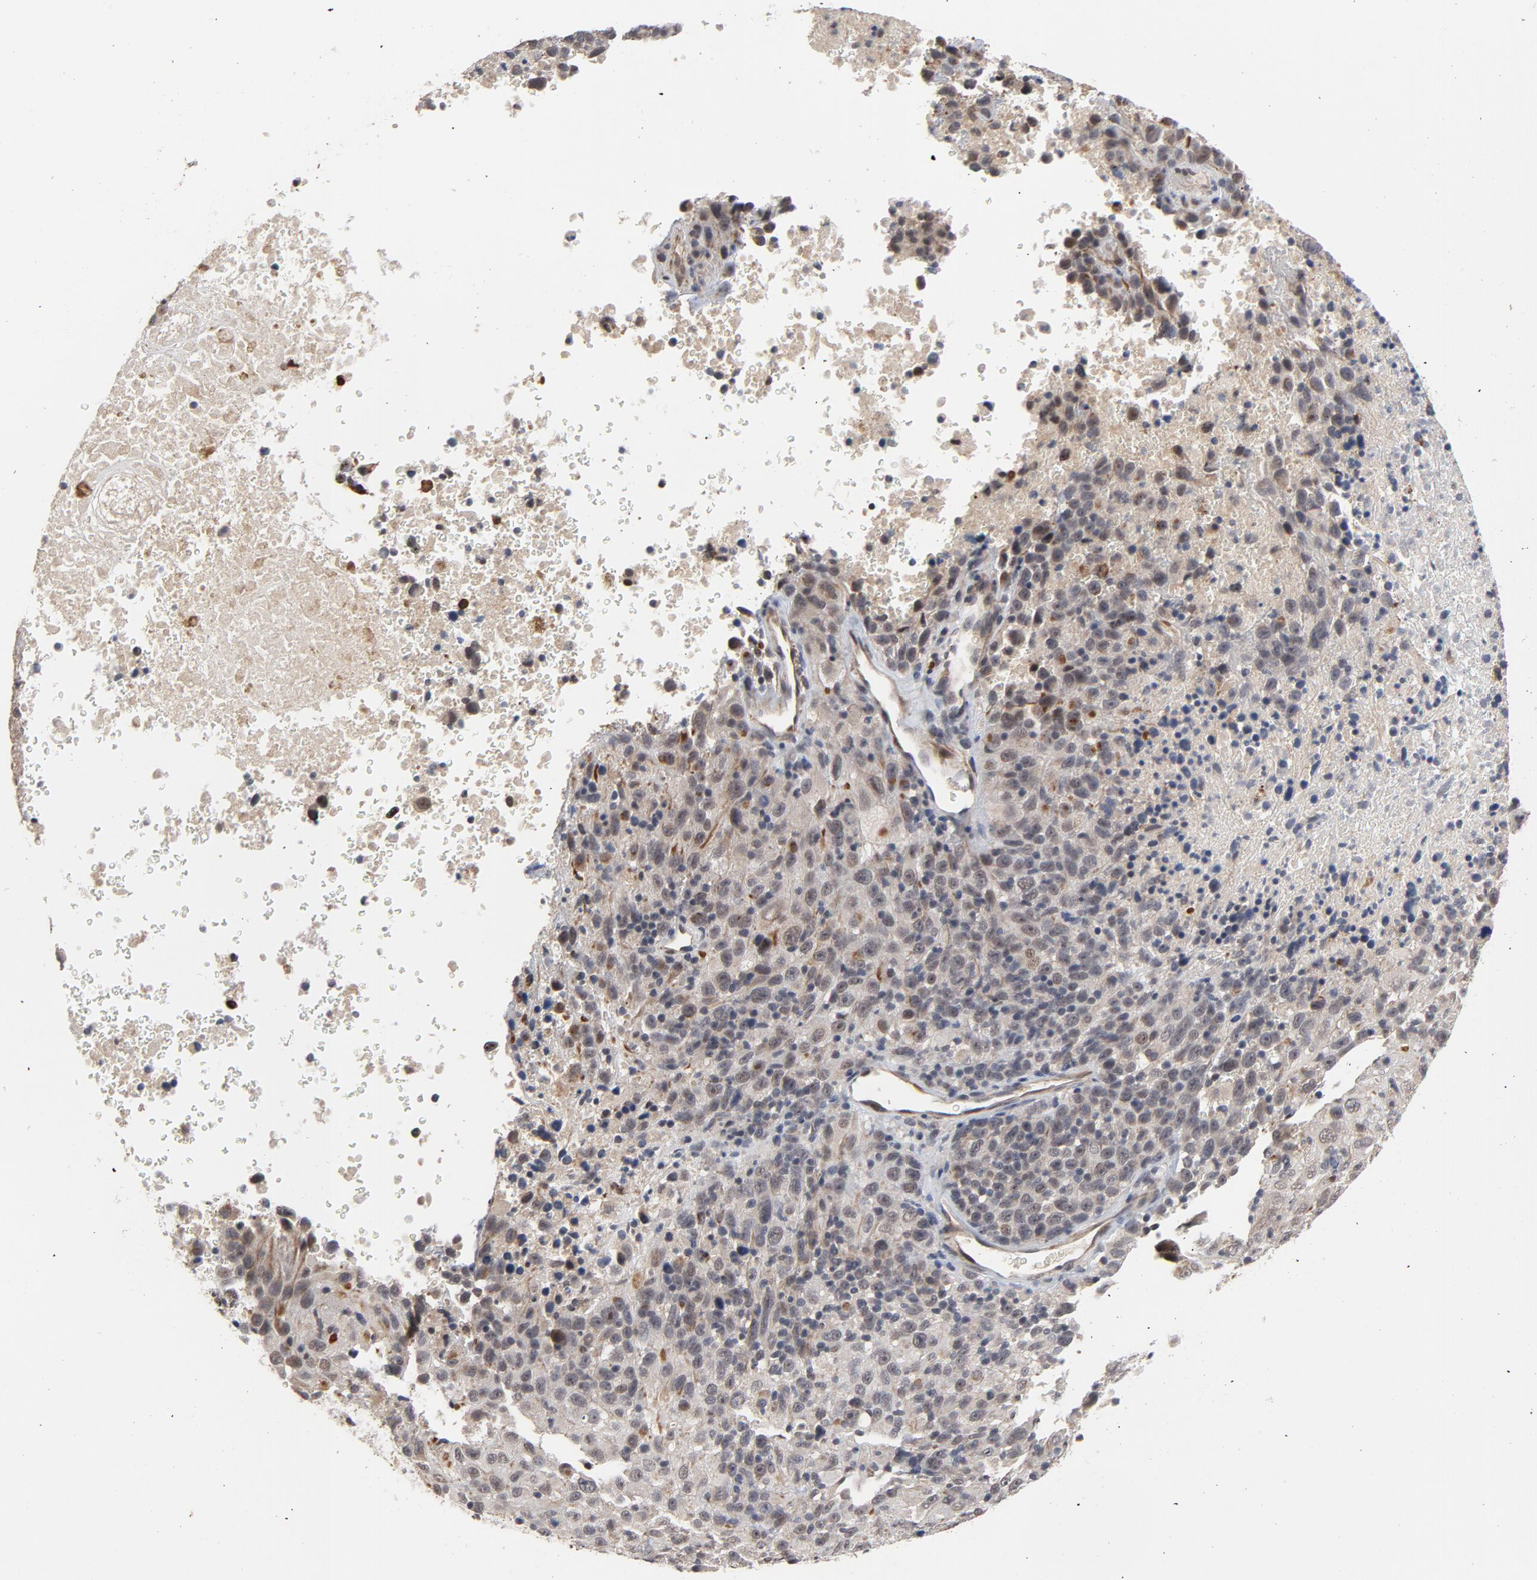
{"staining": {"intensity": "weak", "quantity": "<25%", "location": "nuclear"}, "tissue": "melanoma", "cell_type": "Tumor cells", "image_type": "cancer", "snomed": [{"axis": "morphology", "description": "Malignant melanoma, Metastatic site"}, {"axis": "topography", "description": "Cerebral cortex"}], "caption": "Malignant melanoma (metastatic site) stained for a protein using immunohistochemistry exhibits no staining tumor cells.", "gene": "RTL5", "patient": {"sex": "female", "age": 52}}